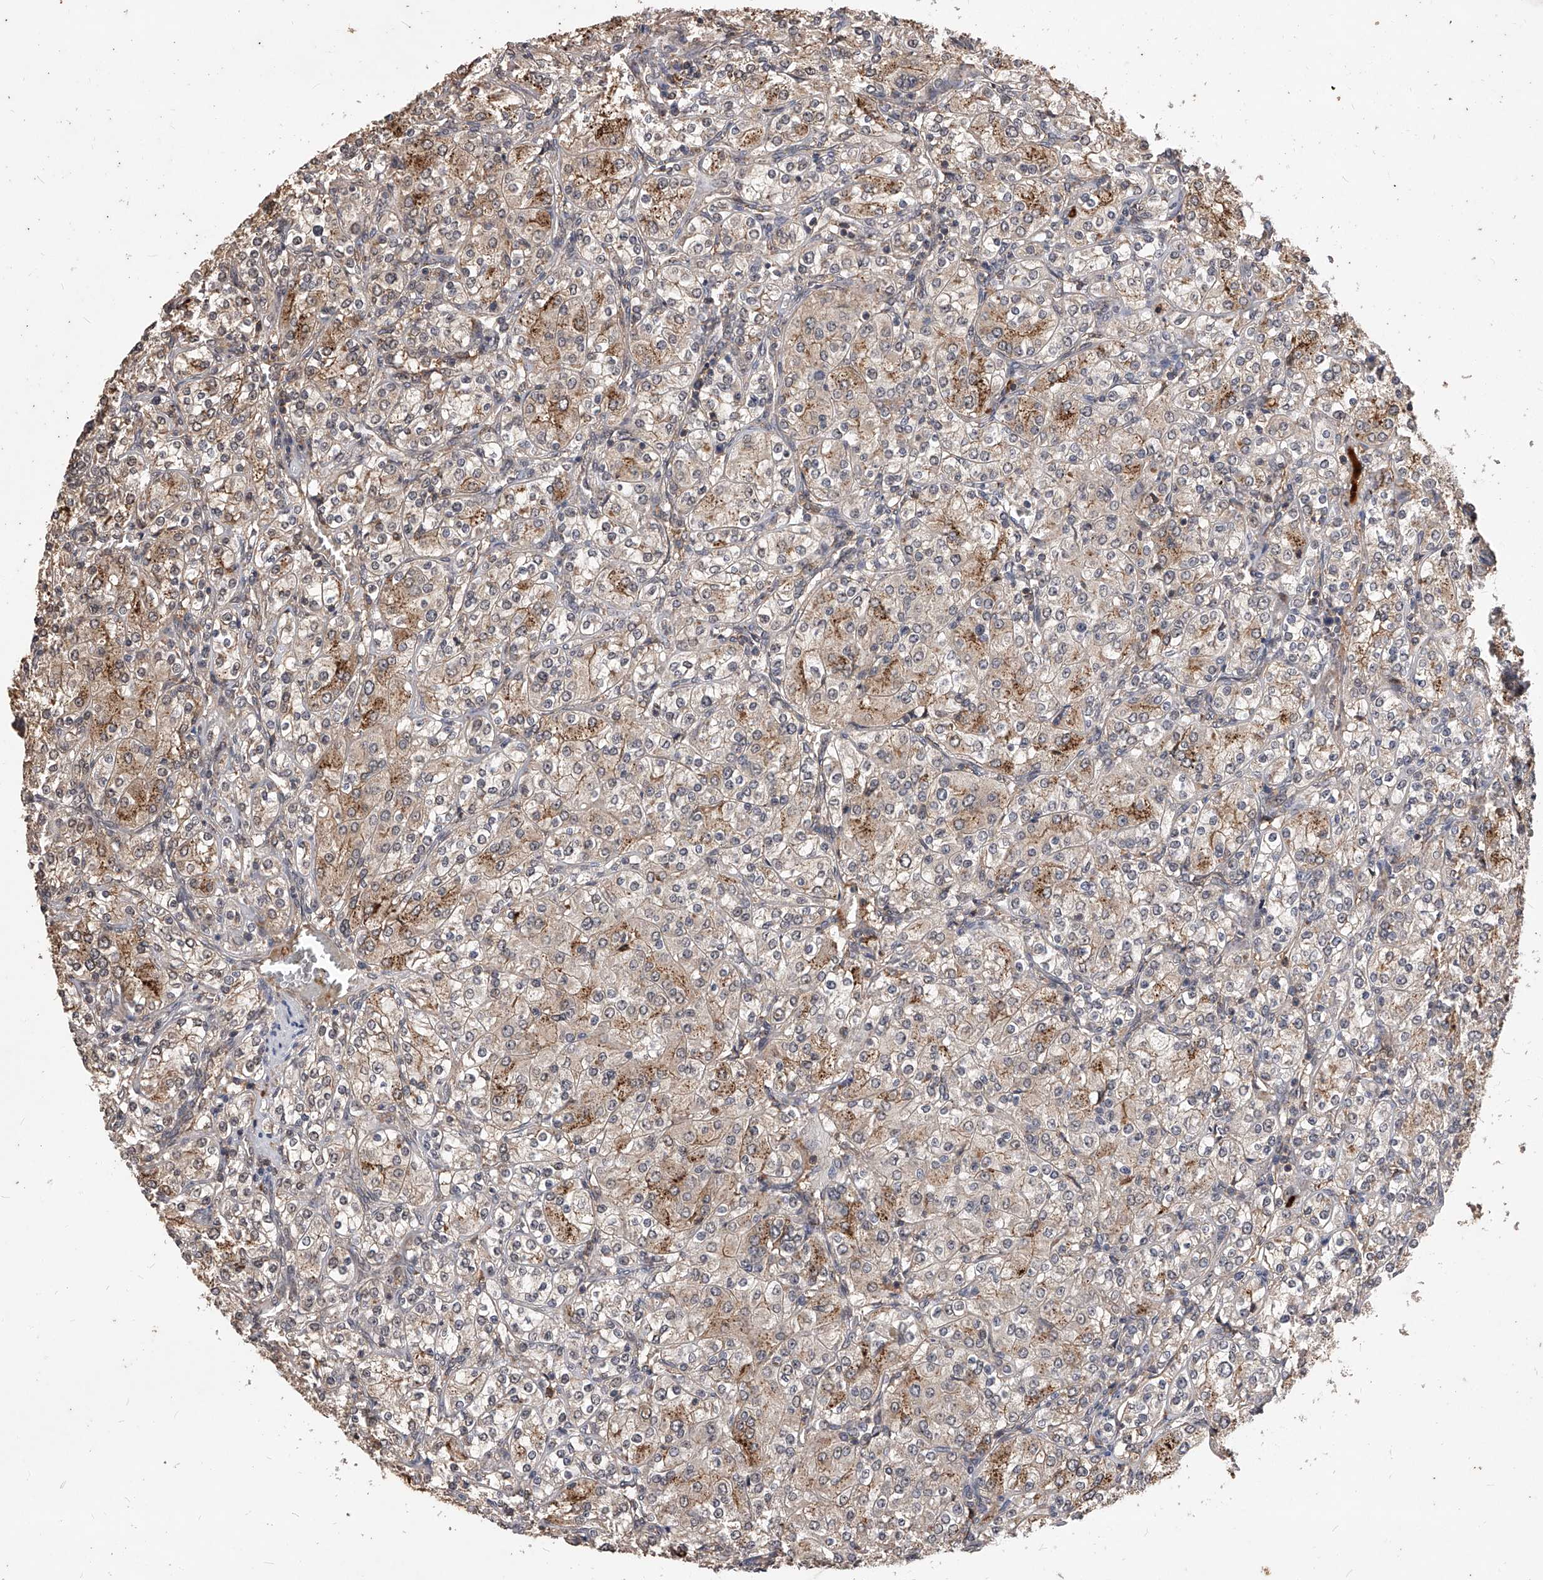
{"staining": {"intensity": "moderate", "quantity": "<25%", "location": "cytoplasmic/membranous"}, "tissue": "renal cancer", "cell_type": "Tumor cells", "image_type": "cancer", "snomed": [{"axis": "morphology", "description": "Adenocarcinoma, NOS"}, {"axis": "topography", "description": "Kidney"}], "caption": "The photomicrograph displays a brown stain indicating the presence of a protein in the cytoplasmic/membranous of tumor cells in renal adenocarcinoma.", "gene": "CFAP410", "patient": {"sex": "male", "age": 77}}